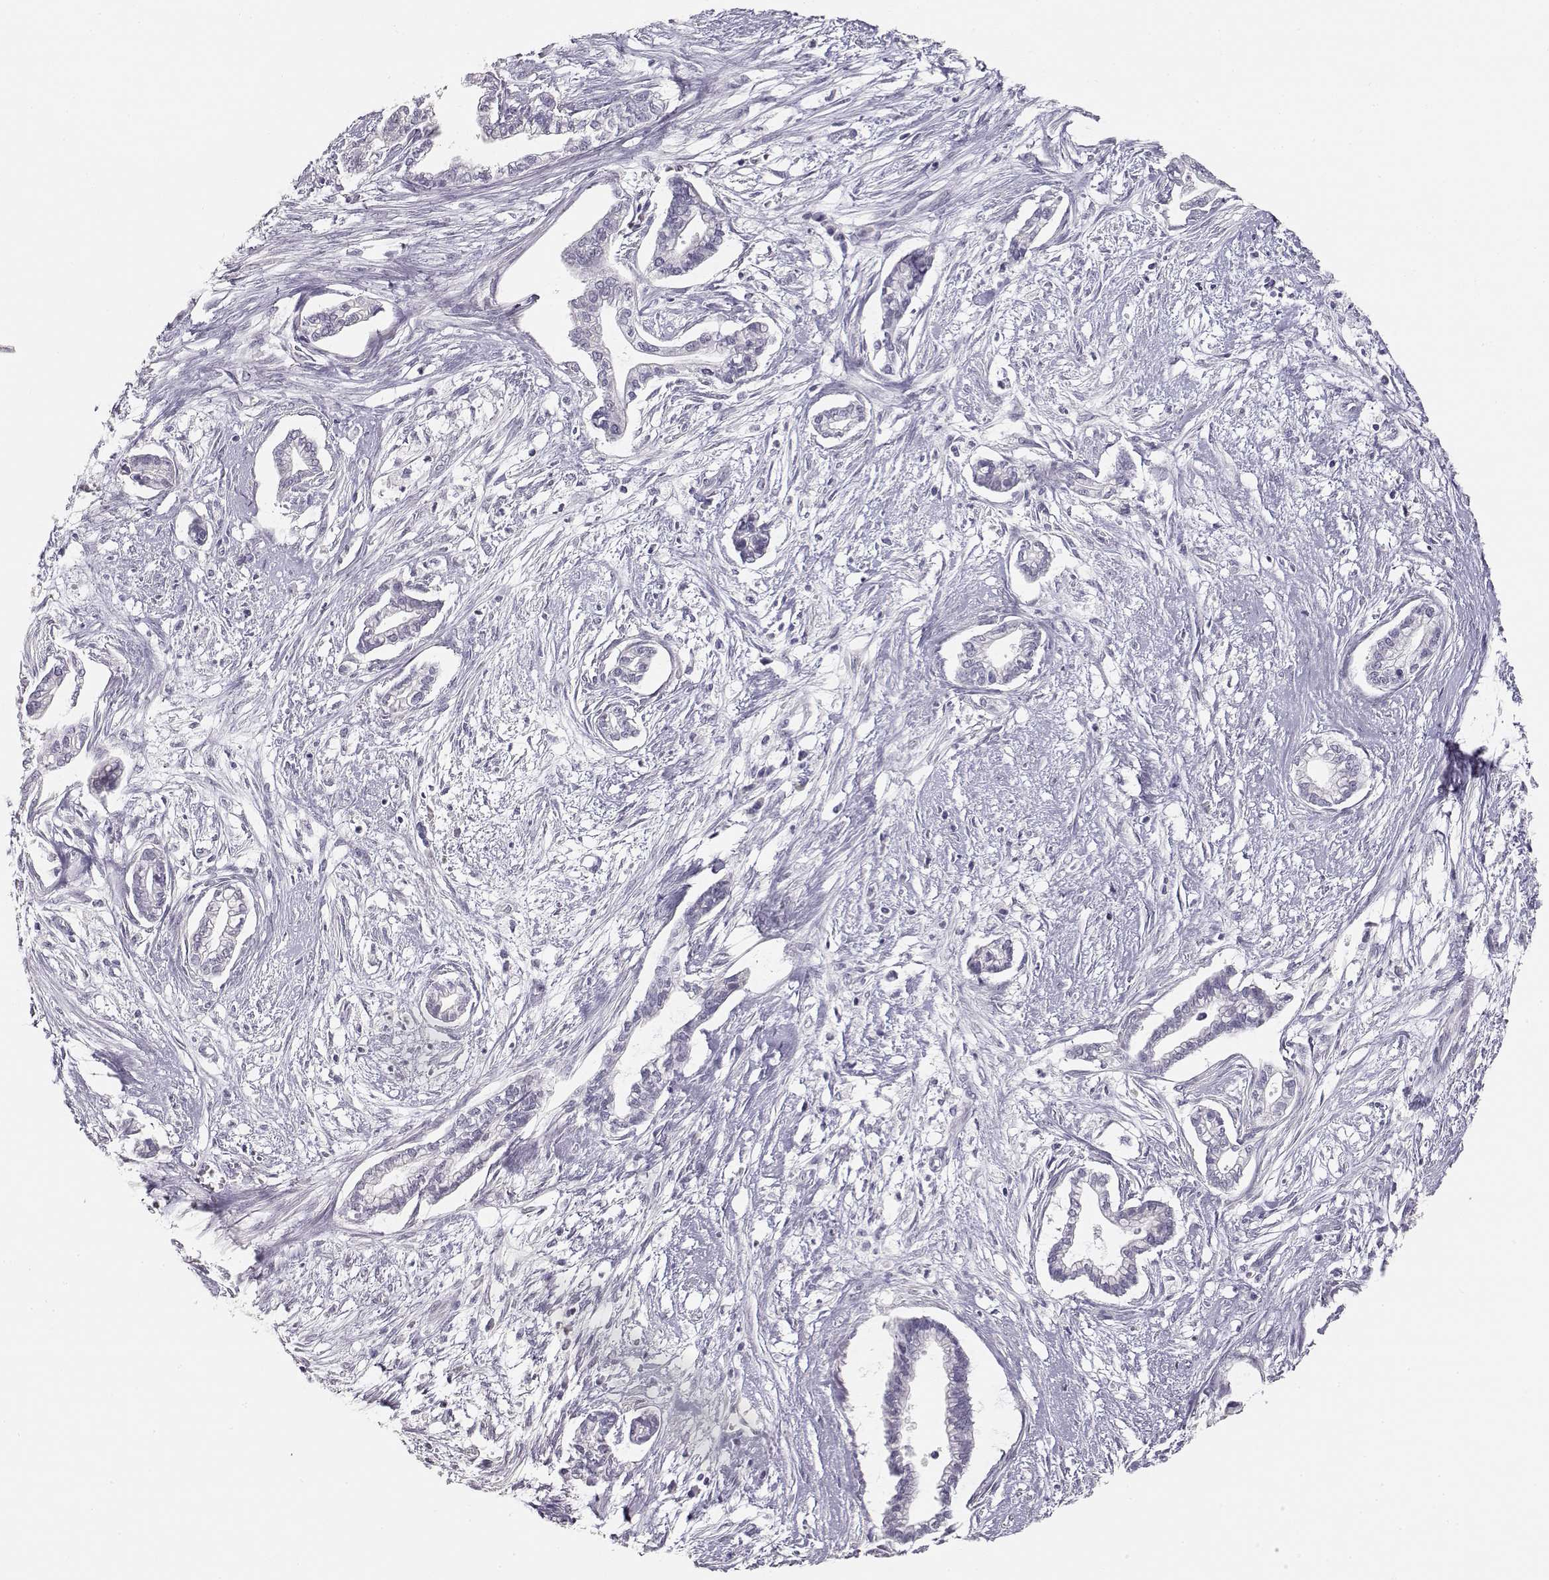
{"staining": {"intensity": "negative", "quantity": "none", "location": "none"}, "tissue": "cervical cancer", "cell_type": "Tumor cells", "image_type": "cancer", "snomed": [{"axis": "morphology", "description": "Adenocarcinoma, NOS"}, {"axis": "topography", "description": "Cervix"}], "caption": "Immunohistochemistry histopathology image of neoplastic tissue: human adenocarcinoma (cervical) stained with DAB (3,3'-diaminobenzidine) displays no significant protein staining in tumor cells. Brightfield microscopy of IHC stained with DAB (brown) and hematoxylin (blue), captured at high magnification.", "gene": "TKTL1", "patient": {"sex": "female", "age": 62}}